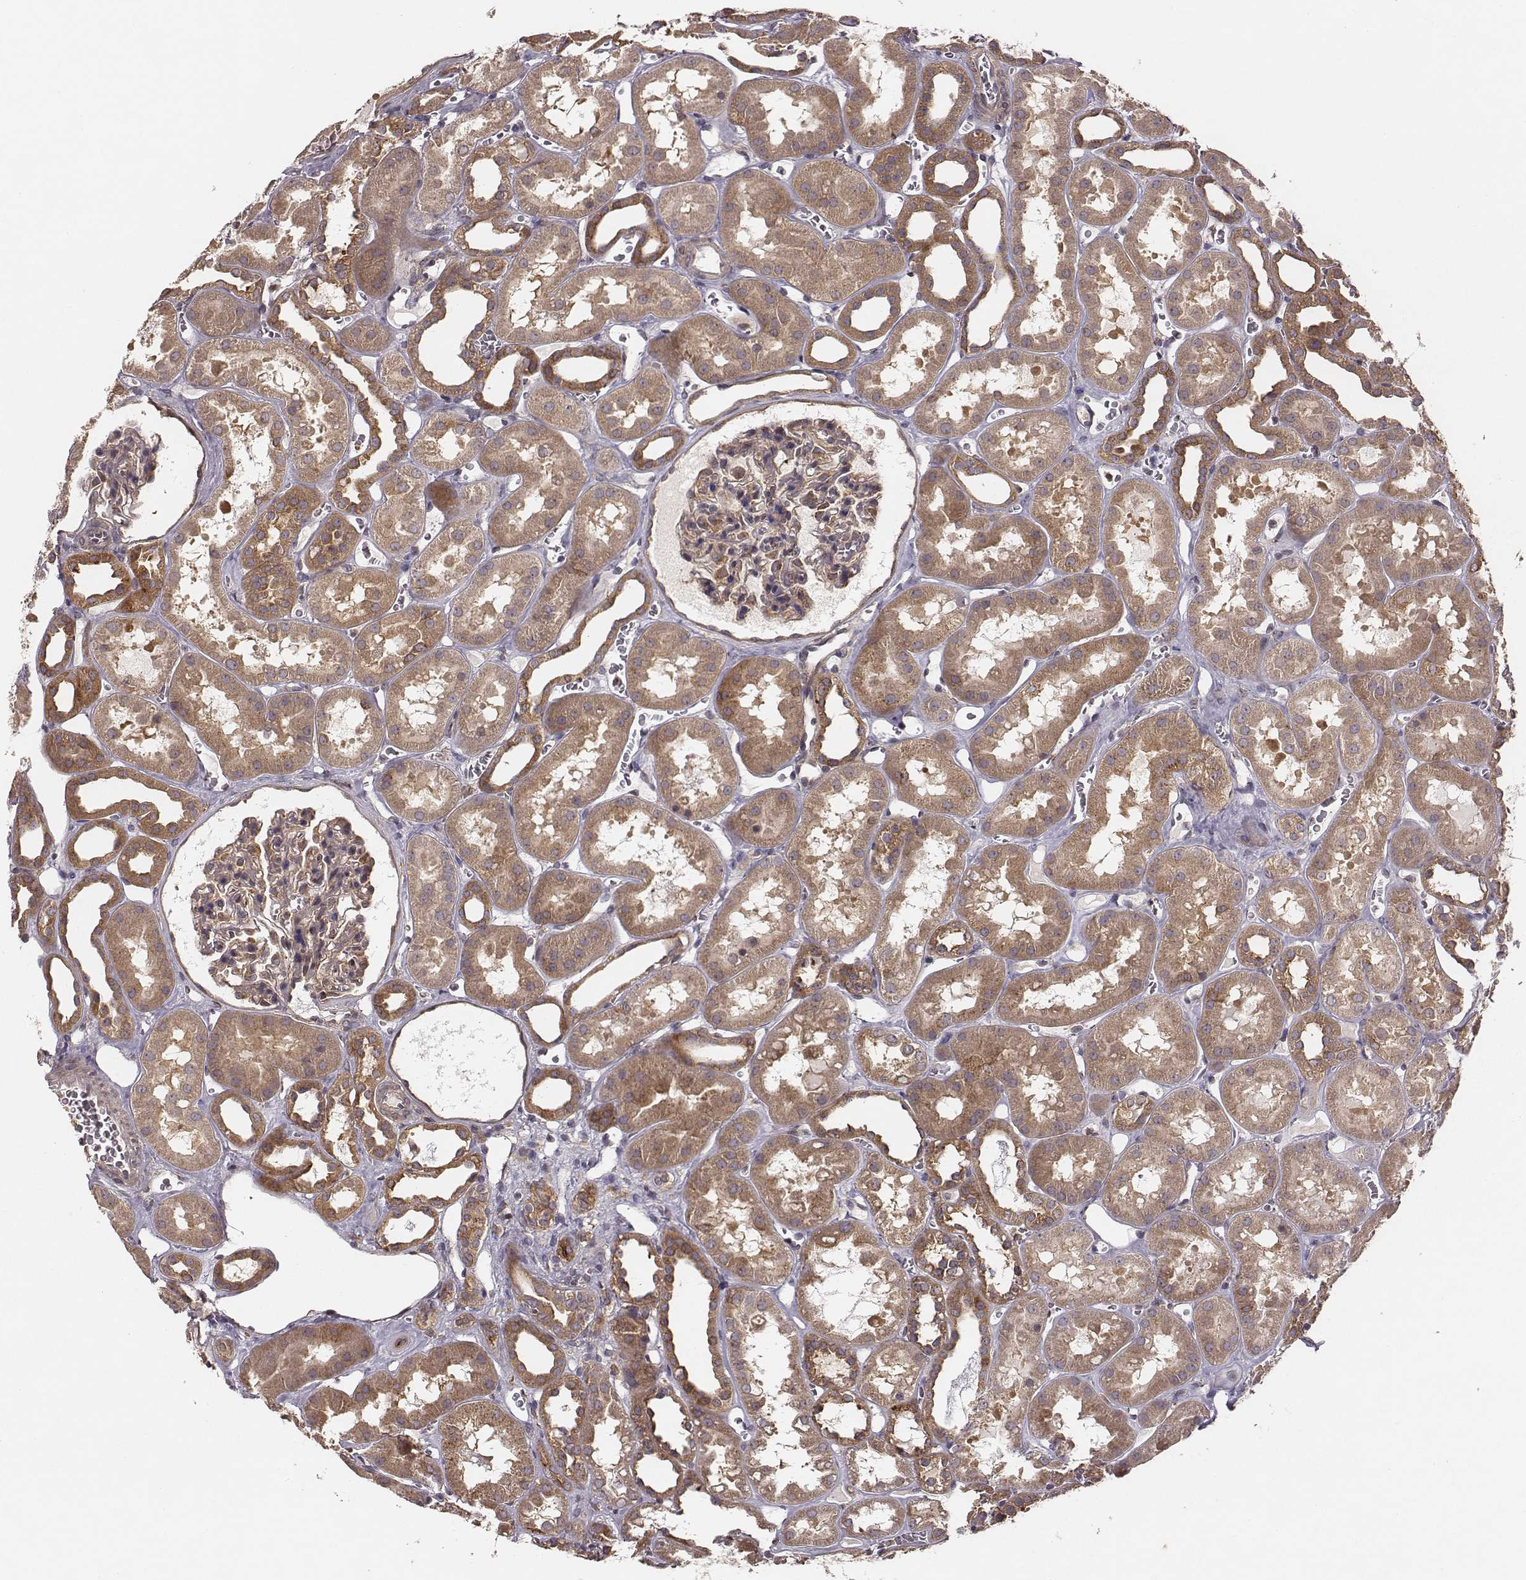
{"staining": {"intensity": "weak", "quantity": "25%-75%", "location": "cytoplasmic/membranous"}, "tissue": "kidney", "cell_type": "Cells in glomeruli", "image_type": "normal", "snomed": [{"axis": "morphology", "description": "Normal tissue, NOS"}, {"axis": "topography", "description": "Kidney"}], "caption": "Cells in glomeruli display low levels of weak cytoplasmic/membranous expression in approximately 25%-75% of cells in normal kidney. Immunohistochemistry stains the protein of interest in brown and the nuclei are stained blue.", "gene": "VPS26A", "patient": {"sex": "female", "age": 41}}